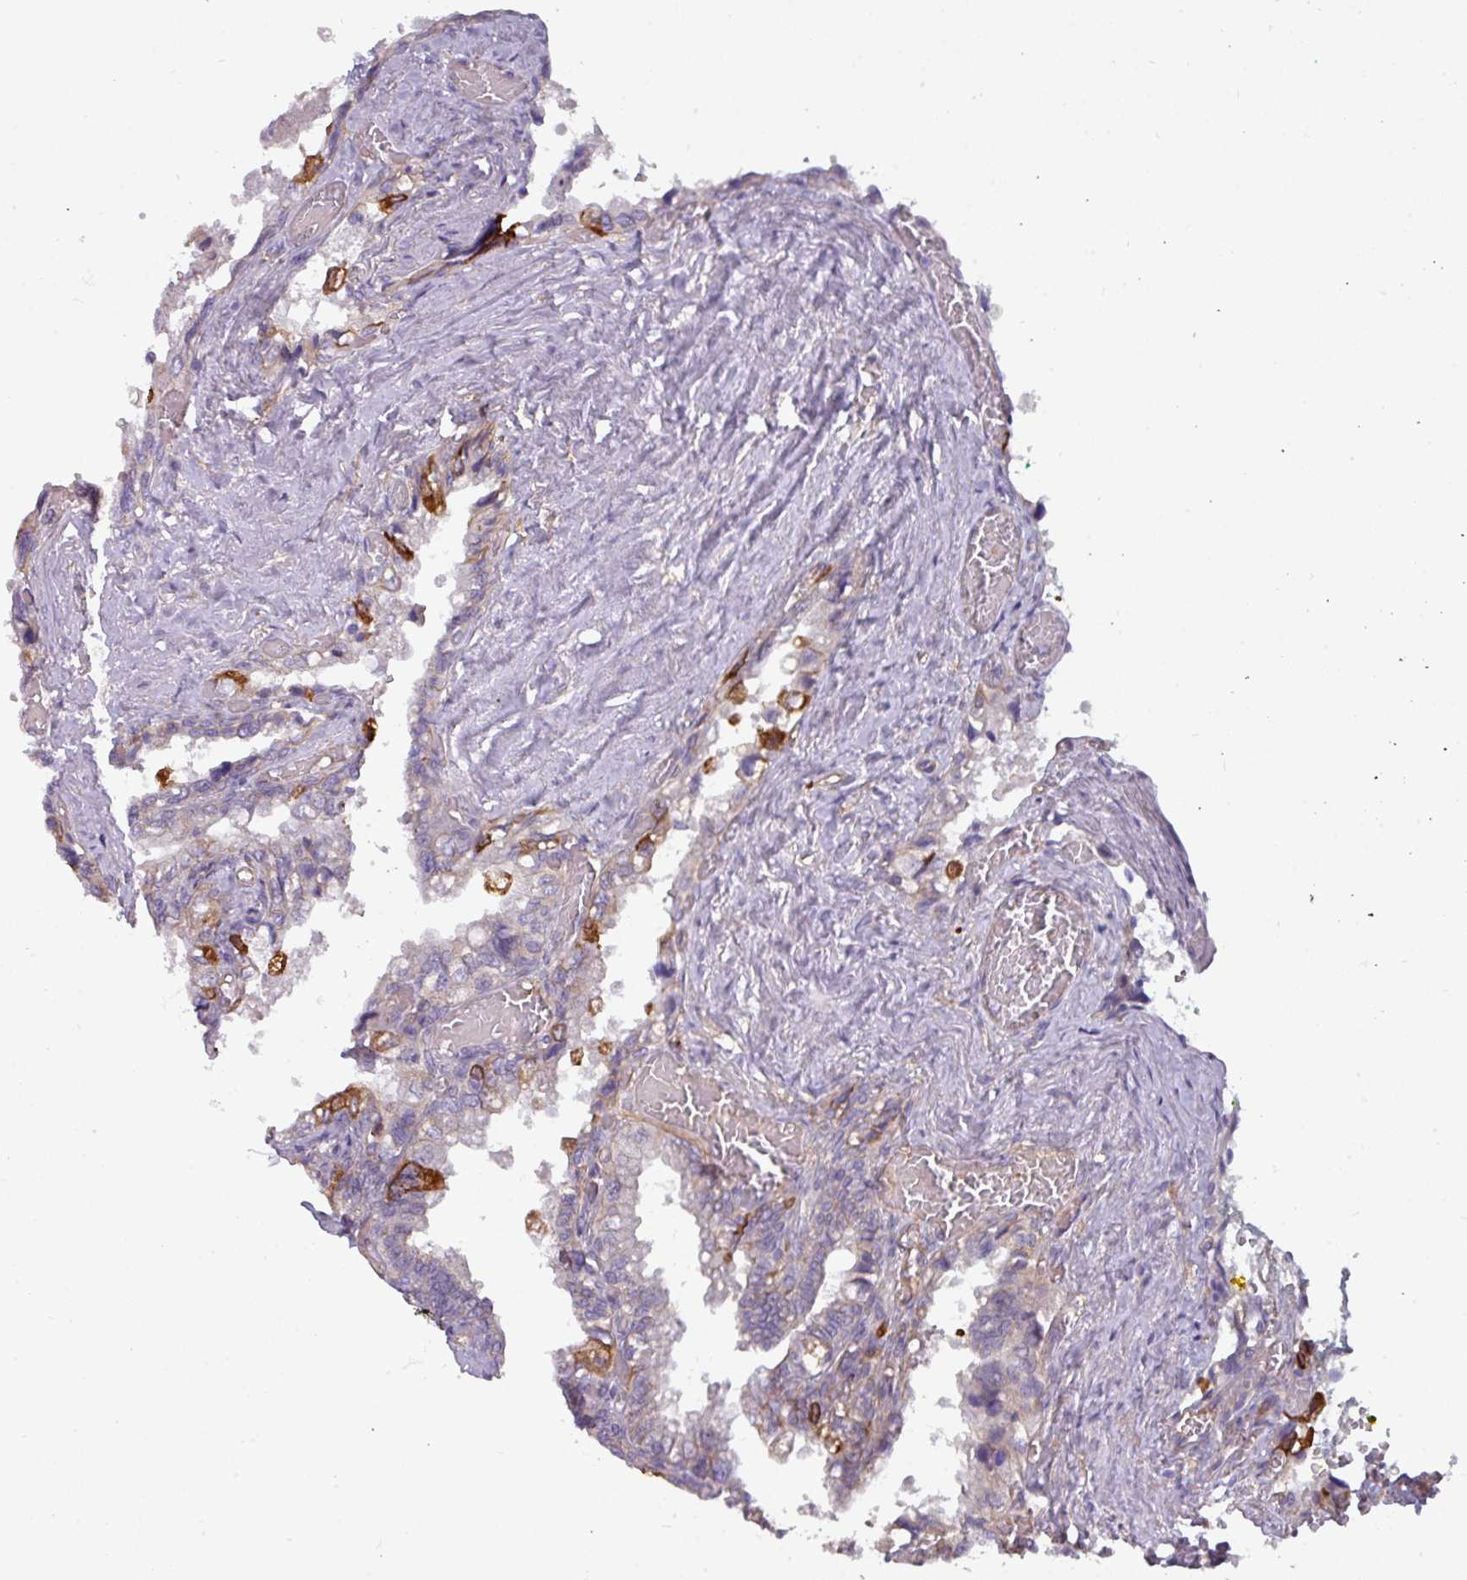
{"staining": {"intensity": "weak", "quantity": "25%-75%", "location": "cytoplasmic/membranous"}, "tissue": "seminal vesicle", "cell_type": "Glandular cells", "image_type": "normal", "snomed": [{"axis": "morphology", "description": "Normal tissue, NOS"}, {"axis": "topography", "description": "Seminal veicle"}, {"axis": "topography", "description": "Peripheral nerve tissue"}], "caption": "Seminal vesicle stained with DAB immunohistochemistry reveals low levels of weak cytoplasmic/membranous positivity in approximately 25%-75% of glandular cells.", "gene": "BUD23", "patient": {"sex": "male", "age": 60}}